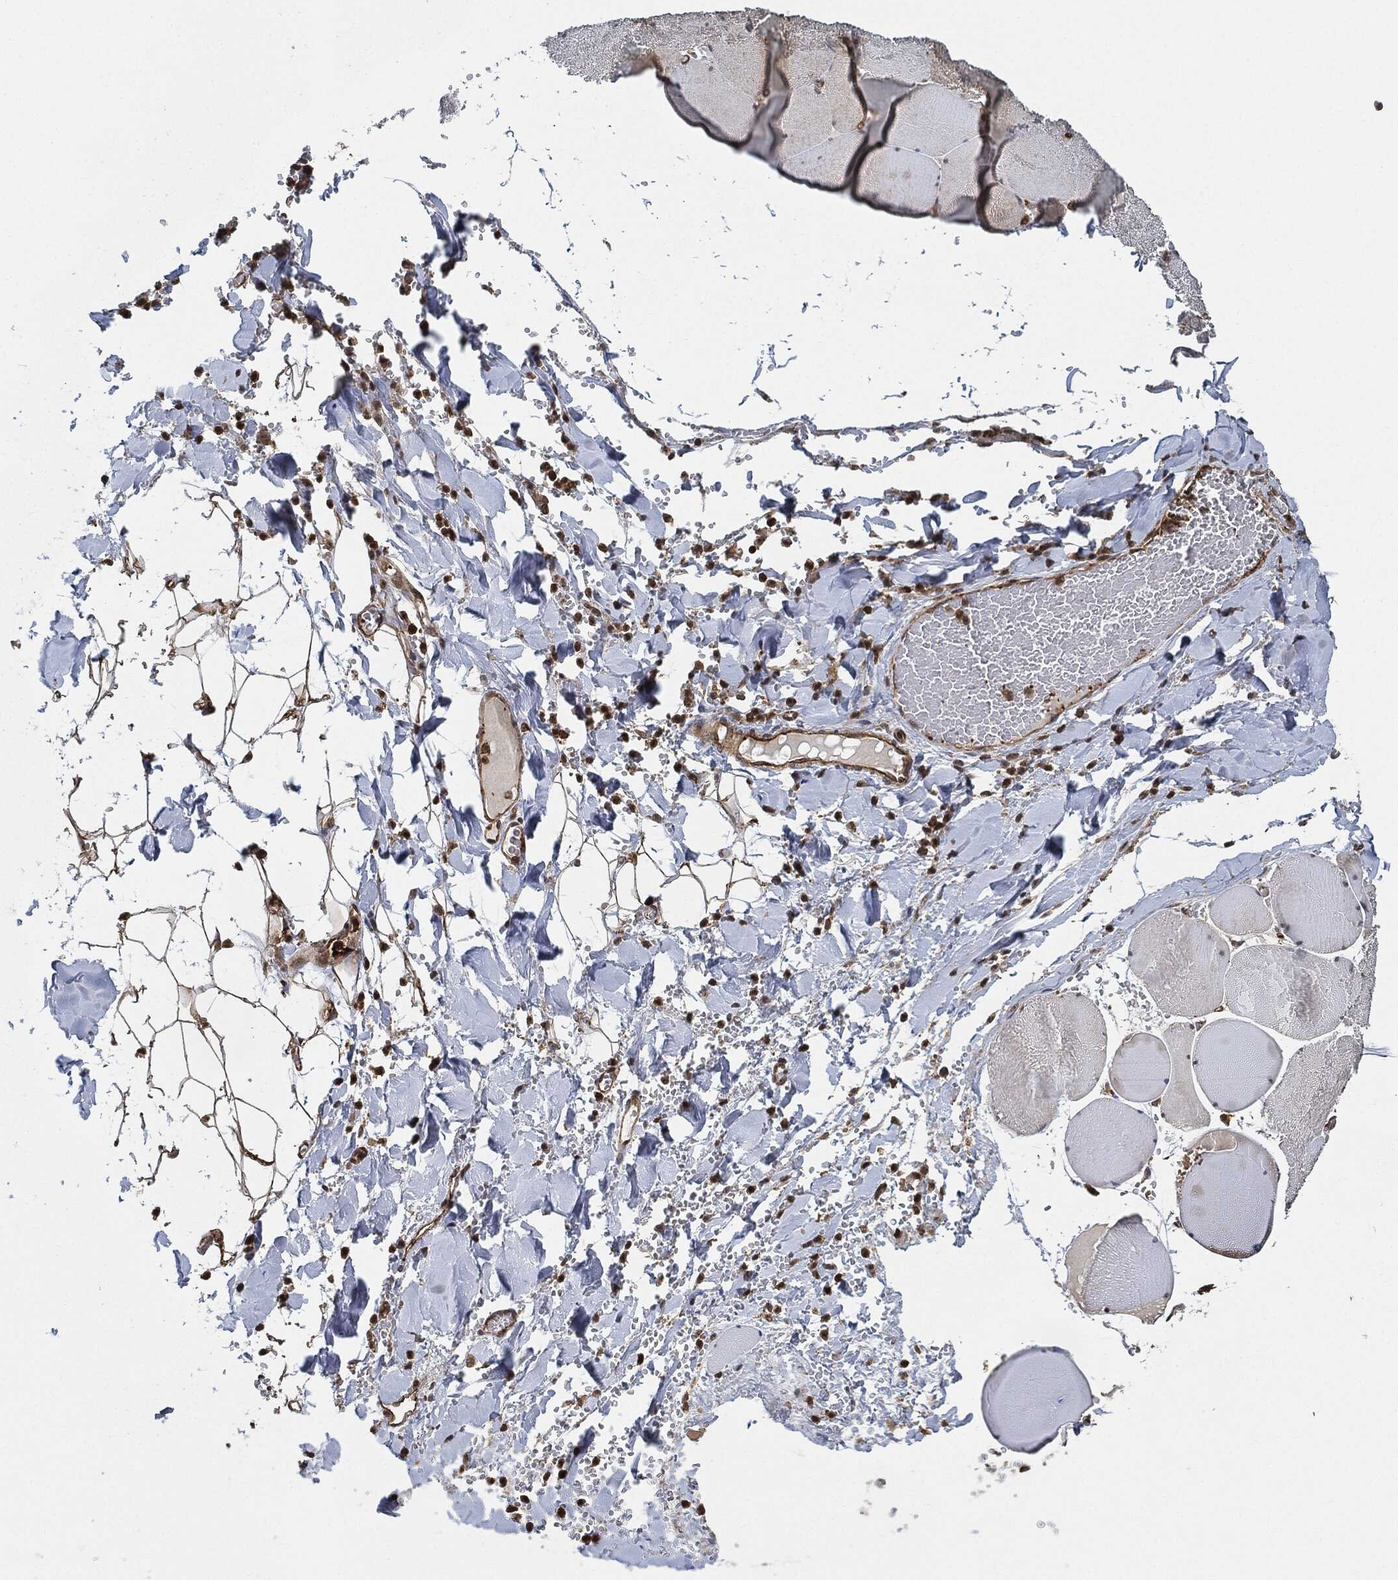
{"staining": {"intensity": "moderate", "quantity": "<25%", "location": "cytoplasmic/membranous"}, "tissue": "skeletal muscle", "cell_type": "Myocytes", "image_type": "normal", "snomed": [{"axis": "morphology", "description": "Normal tissue, NOS"}, {"axis": "morphology", "description": "Malignant melanoma, Metastatic site"}, {"axis": "topography", "description": "Skeletal muscle"}], "caption": "Protein staining displays moderate cytoplasmic/membranous expression in about <25% of myocytes in normal skeletal muscle. (Stains: DAB in brown, nuclei in blue, Microscopy: brightfield microscopy at high magnification).", "gene": "MAP3K3", "patient": {"sex": "male", "age": 50}}